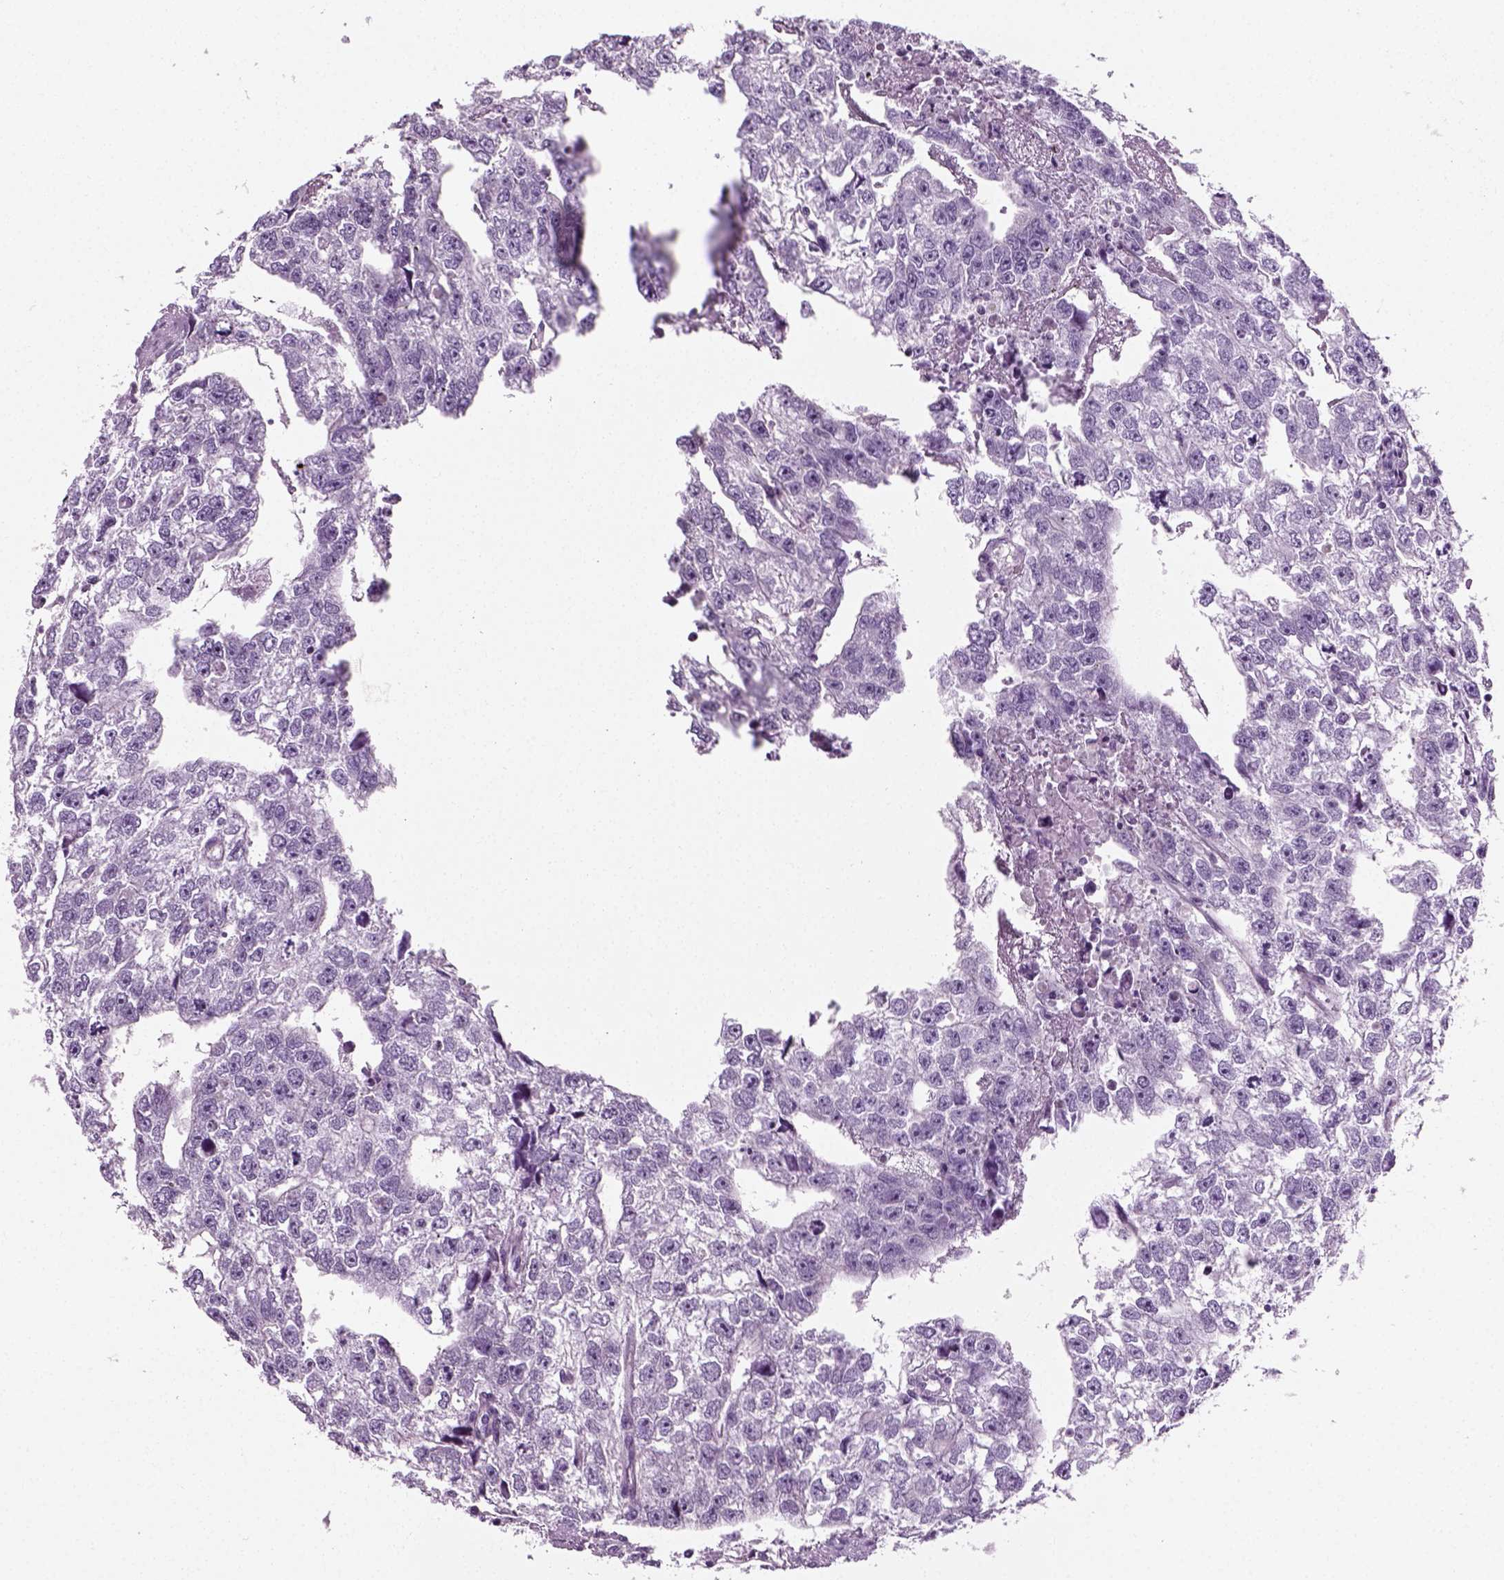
{"staining": {"intensity": "negative", "quantity": "none", "location": "none"}, "tissue": "testis cancer", "cell_type": "Tumor cells", "image_type": "cancer", "snomed": [{"axis": "morphology", "description": "Carcinoma, Embryonal, NOS"}, {"axis": "morphology", "description": "Teratoma, malignant, NOS"}, {"axis": "topography", "description": "Testis"}], "caption": "The photomicrograph exhibits no significant positivity in tumor cells of malignant teratoma (testis).", "gene": "SPATA31E1", "patient": {"sex": "male", "age": 44}}